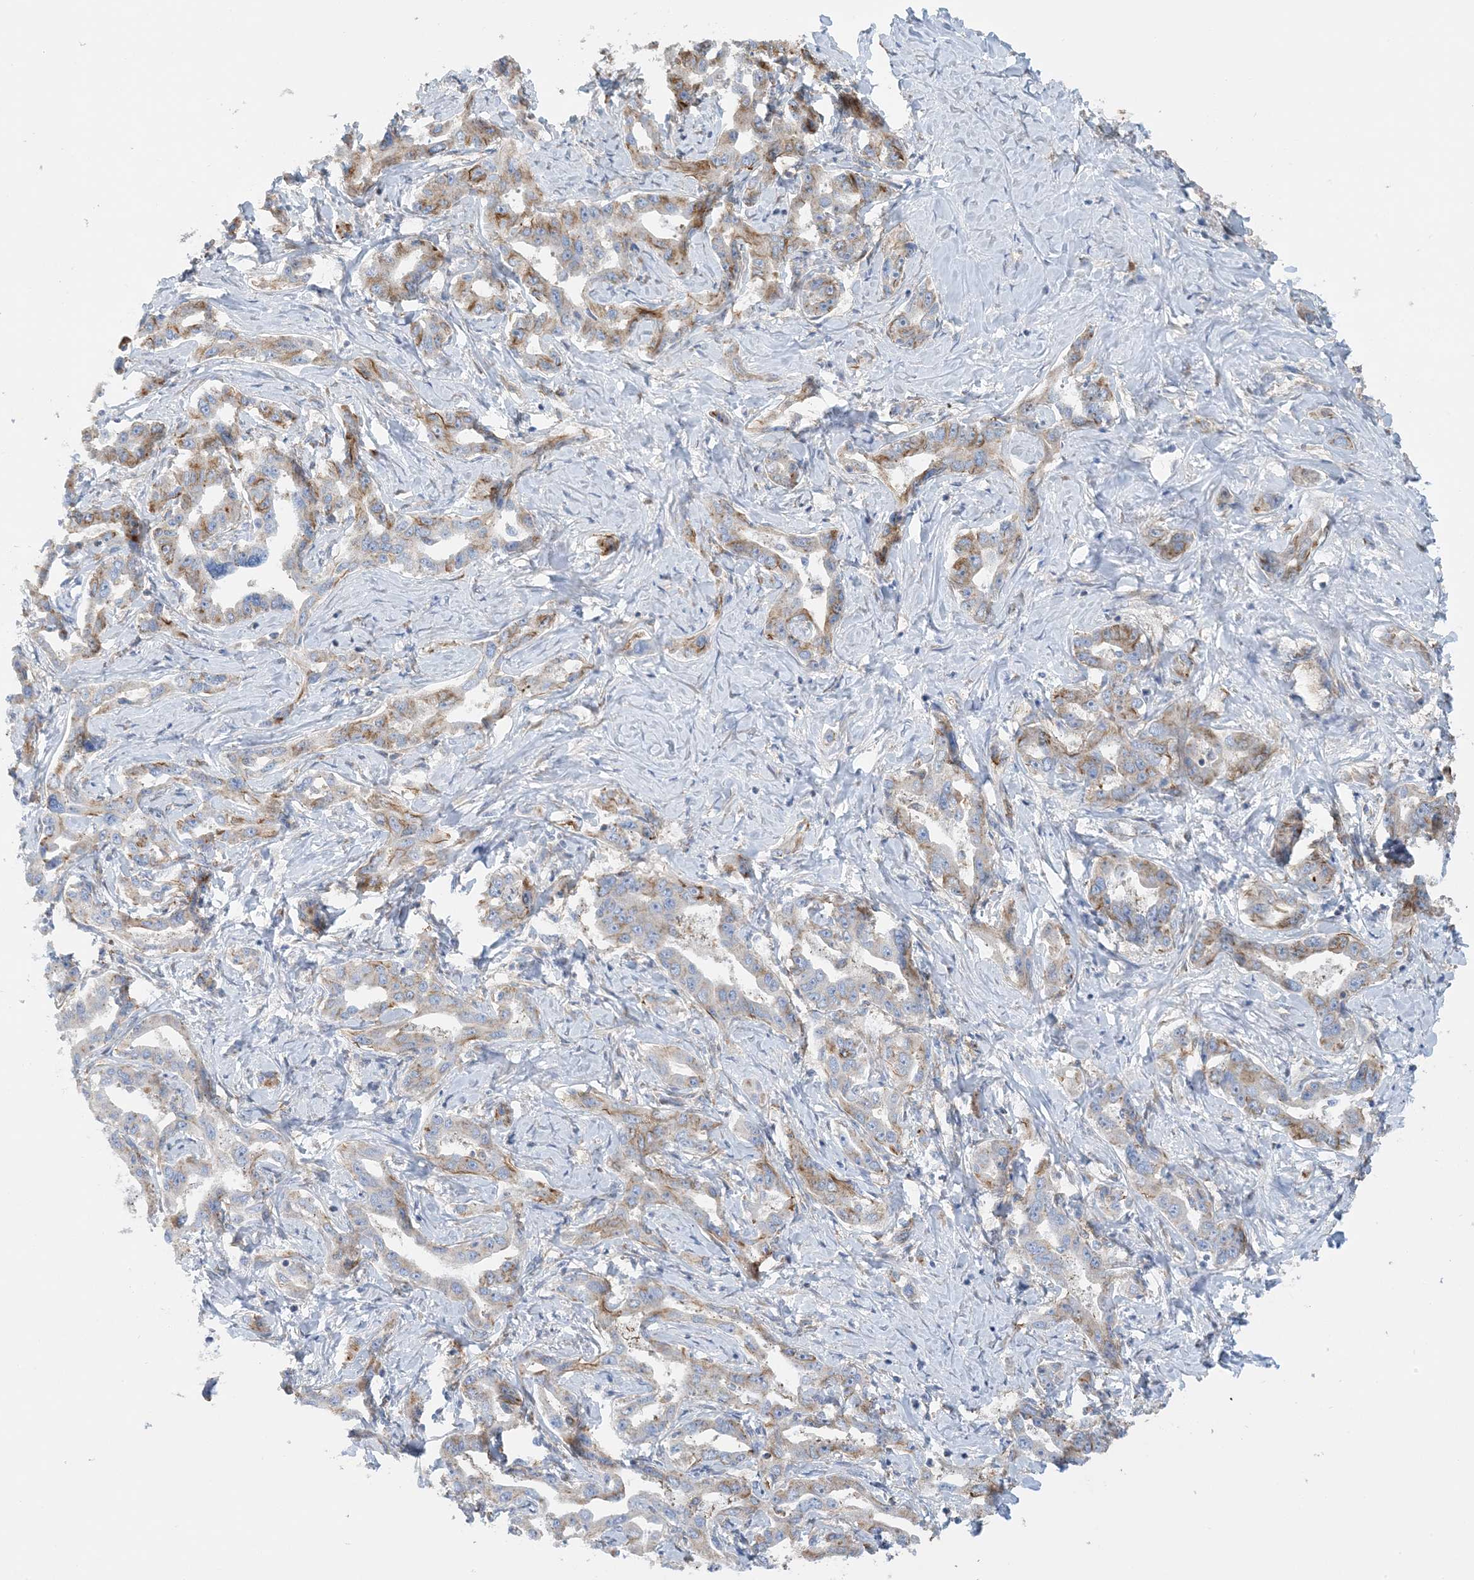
{"staining": {"intensity": "moderate", "quantity": "25%-75%", "location": "cytoplasmic/membranous"}, "tissue": "liver cancer", "cell_type": "Tumor cells", "image_type": "cancer", "snomed": [{"axis": "morphology", "description": "Cholangiocarcinoma"}, {"axis": "topography", "description": "Liver"}], "caption": "Brown immunohistochemical staining in cholangiocarcinoma (liver) demonstrates moderate cytoplasmic/membranous expression in approximately 25%-75% of tumor cells. The staining was performed using DAB to visualize the protein expression in brown, while the nuclei were stained in blue with hematoxylin (Magnification: 20x).", "gene": "CALHM5", "patient": {"sex": "male", "age": 59}}